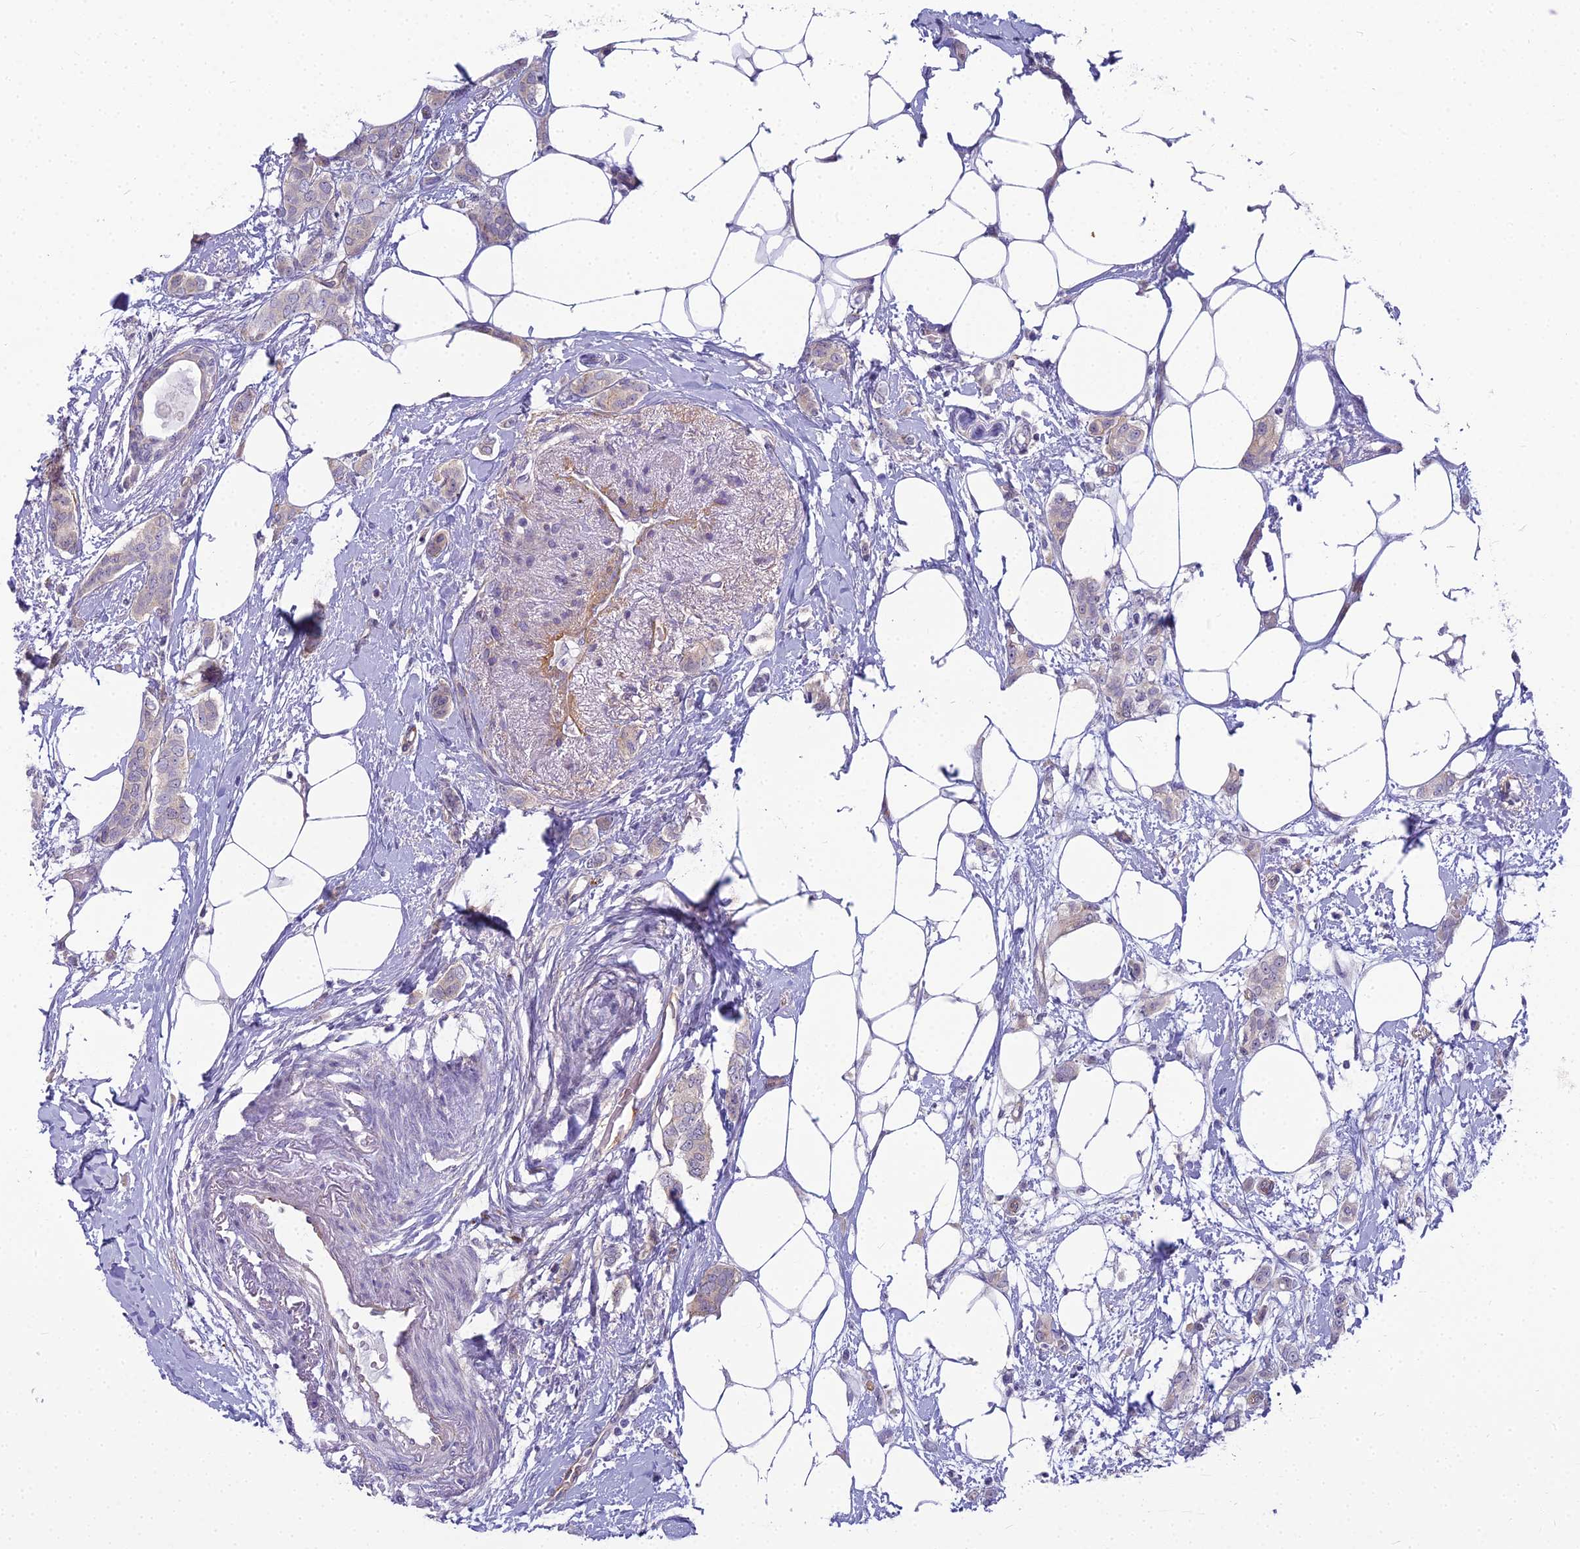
{"staining": {"intensity": "weak", "quantity": "<25%", "location": "cytoplasmic/membranous"}, "tissue": "breast cancer", "cell_type": "Tumor cells", "image_type": "cancer", "snomed": [{"axis": "morphology", "description": "Duct carcinoma"}, {"axis": "topography", "description": "Breast"}], "caption": "Image shows no protein positivity in tumor cells of breast invasive ductal carcinoma tissue.", "gene": "RGL3", "patient": {"sex": "female", "age": 72}}